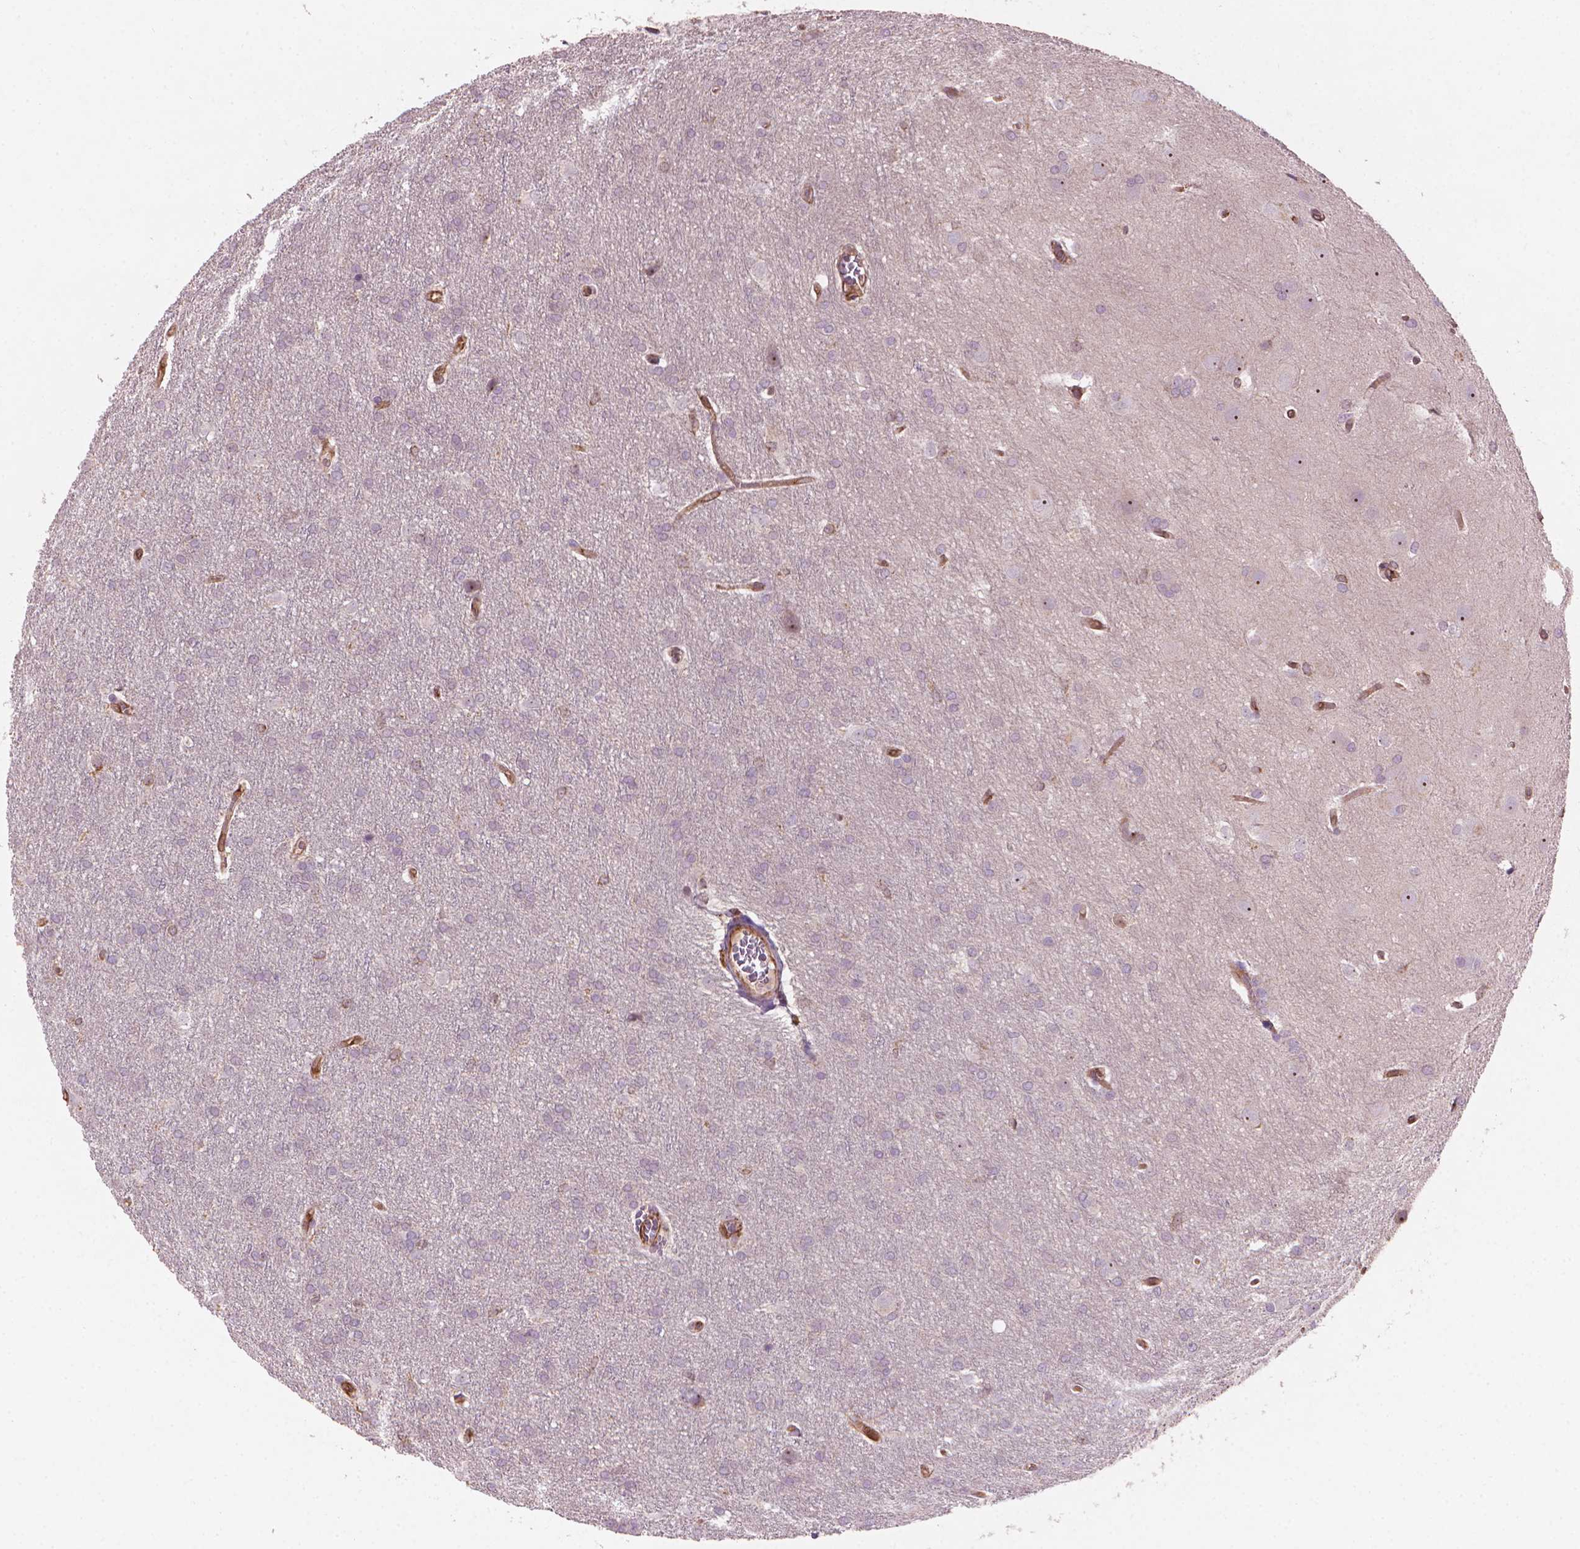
{"staining": {"intensity": "negative", "quantity": "none", "location": "none"}, "tissue": "glioma", "cell_type": "Tumor cells", "image_type": "cancer", "snomed": [{"axis": "morphology", "description": "Glioma, malignant, Low grade"}, {"axis": "topography", "description": "Brain"}], "caption": "There is no significant positivity in tumor cells of glioma.", "gene": "SMC2", "patient": {"sex": "female", "age": 32}}